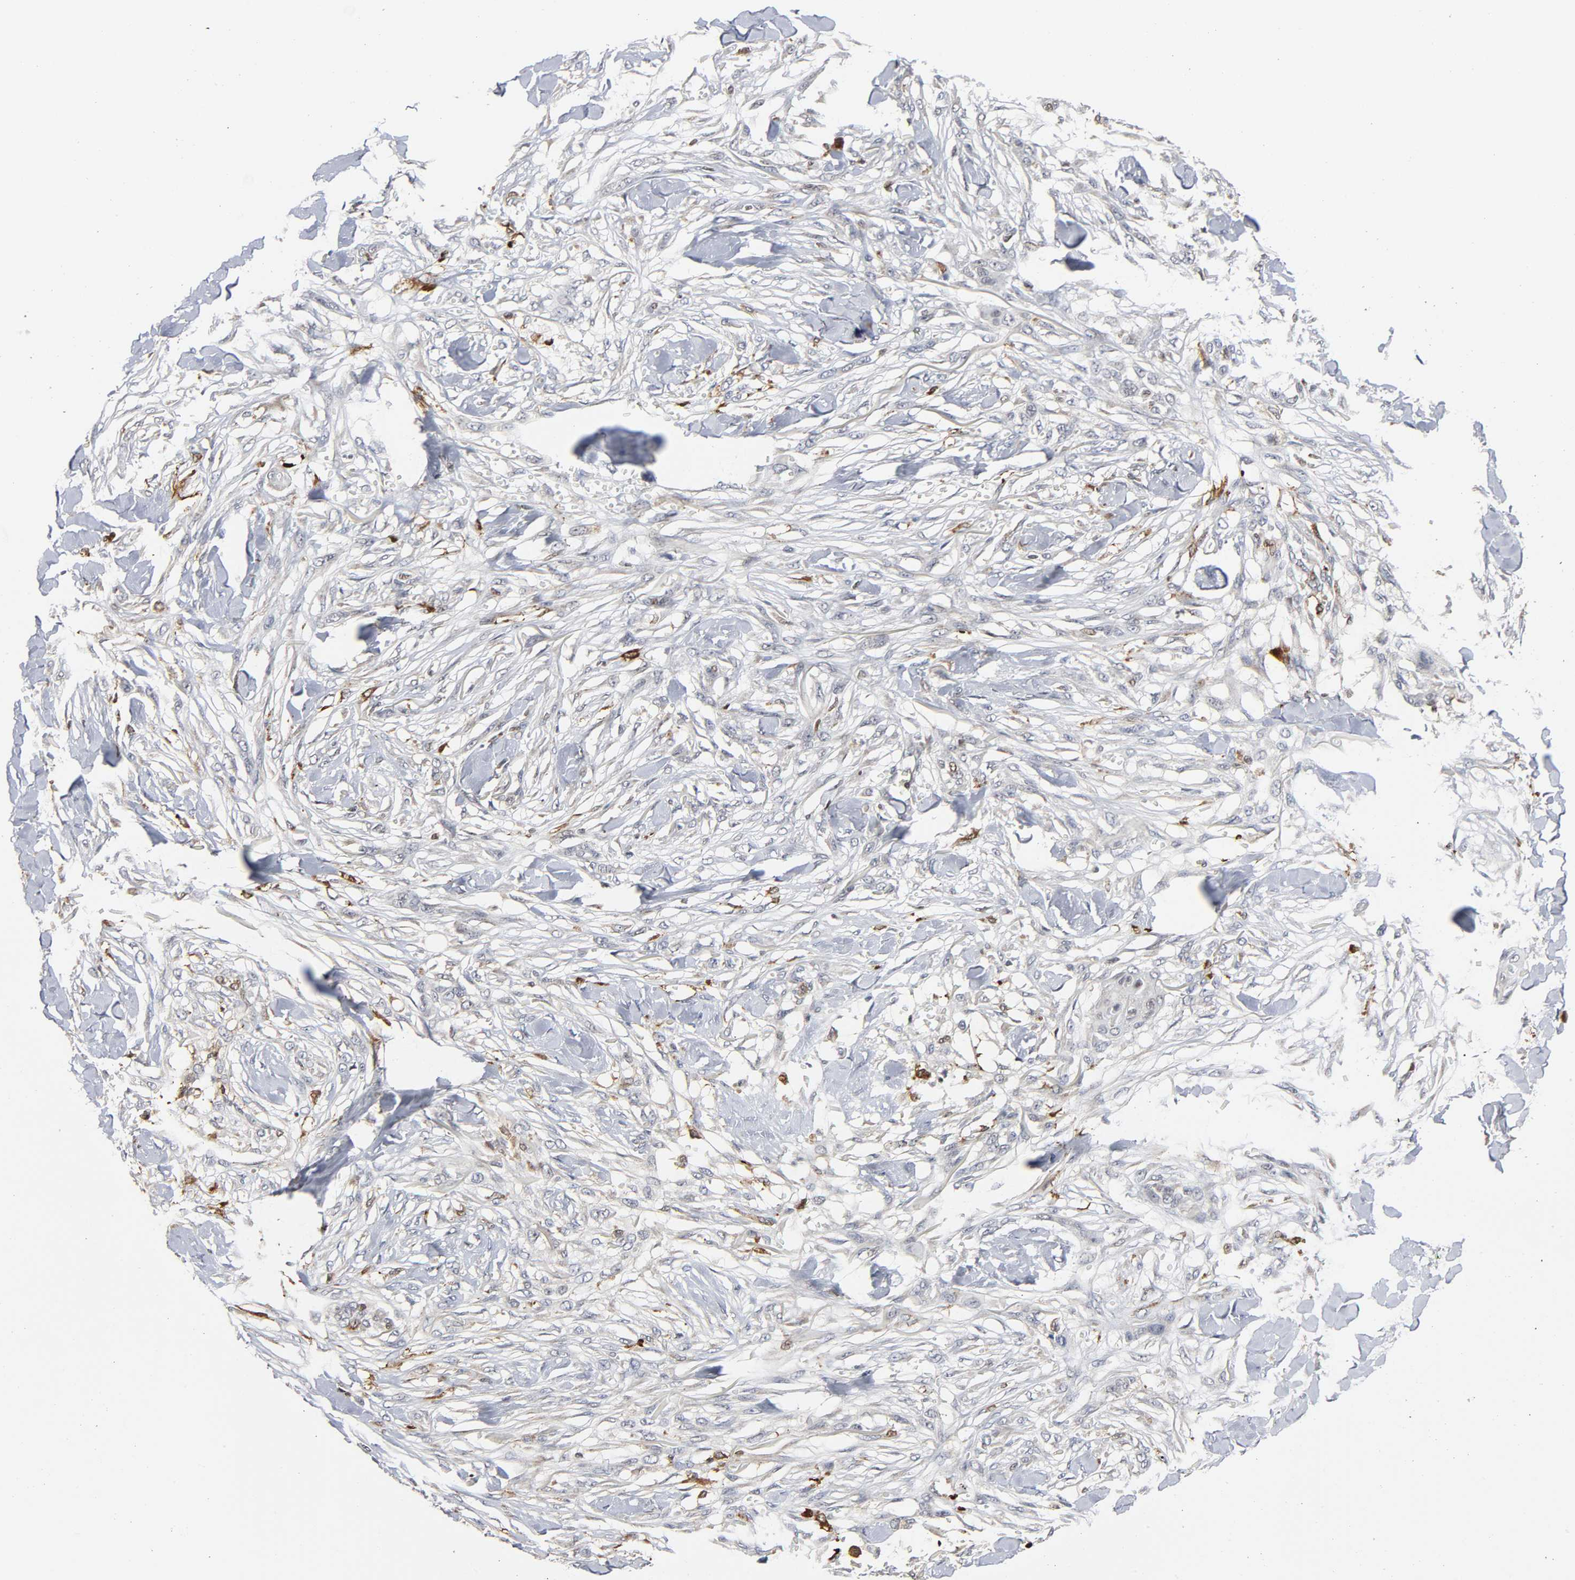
{"staining": {"intensity": "weak", "quantity": "<25%", "location": "nuclear"}, "tissue": "skin cancer", "cell_type": "Tumor cells", "image_type": "cancer", "snomed": [{"axis": "morphology", "description": "Normal tissue, NOS"}, {"axis": "morphology", "description": "Squamous cell carcinoma, NOS"}, {"axis": "topography", "description": "Skin"}], "caption": "Micrograph shows no significant protein staining in tumor cells of squamous cell carcinoma (skin).", "gene": "KAT2B", "patient": {"sex": "female", "age": 59}}